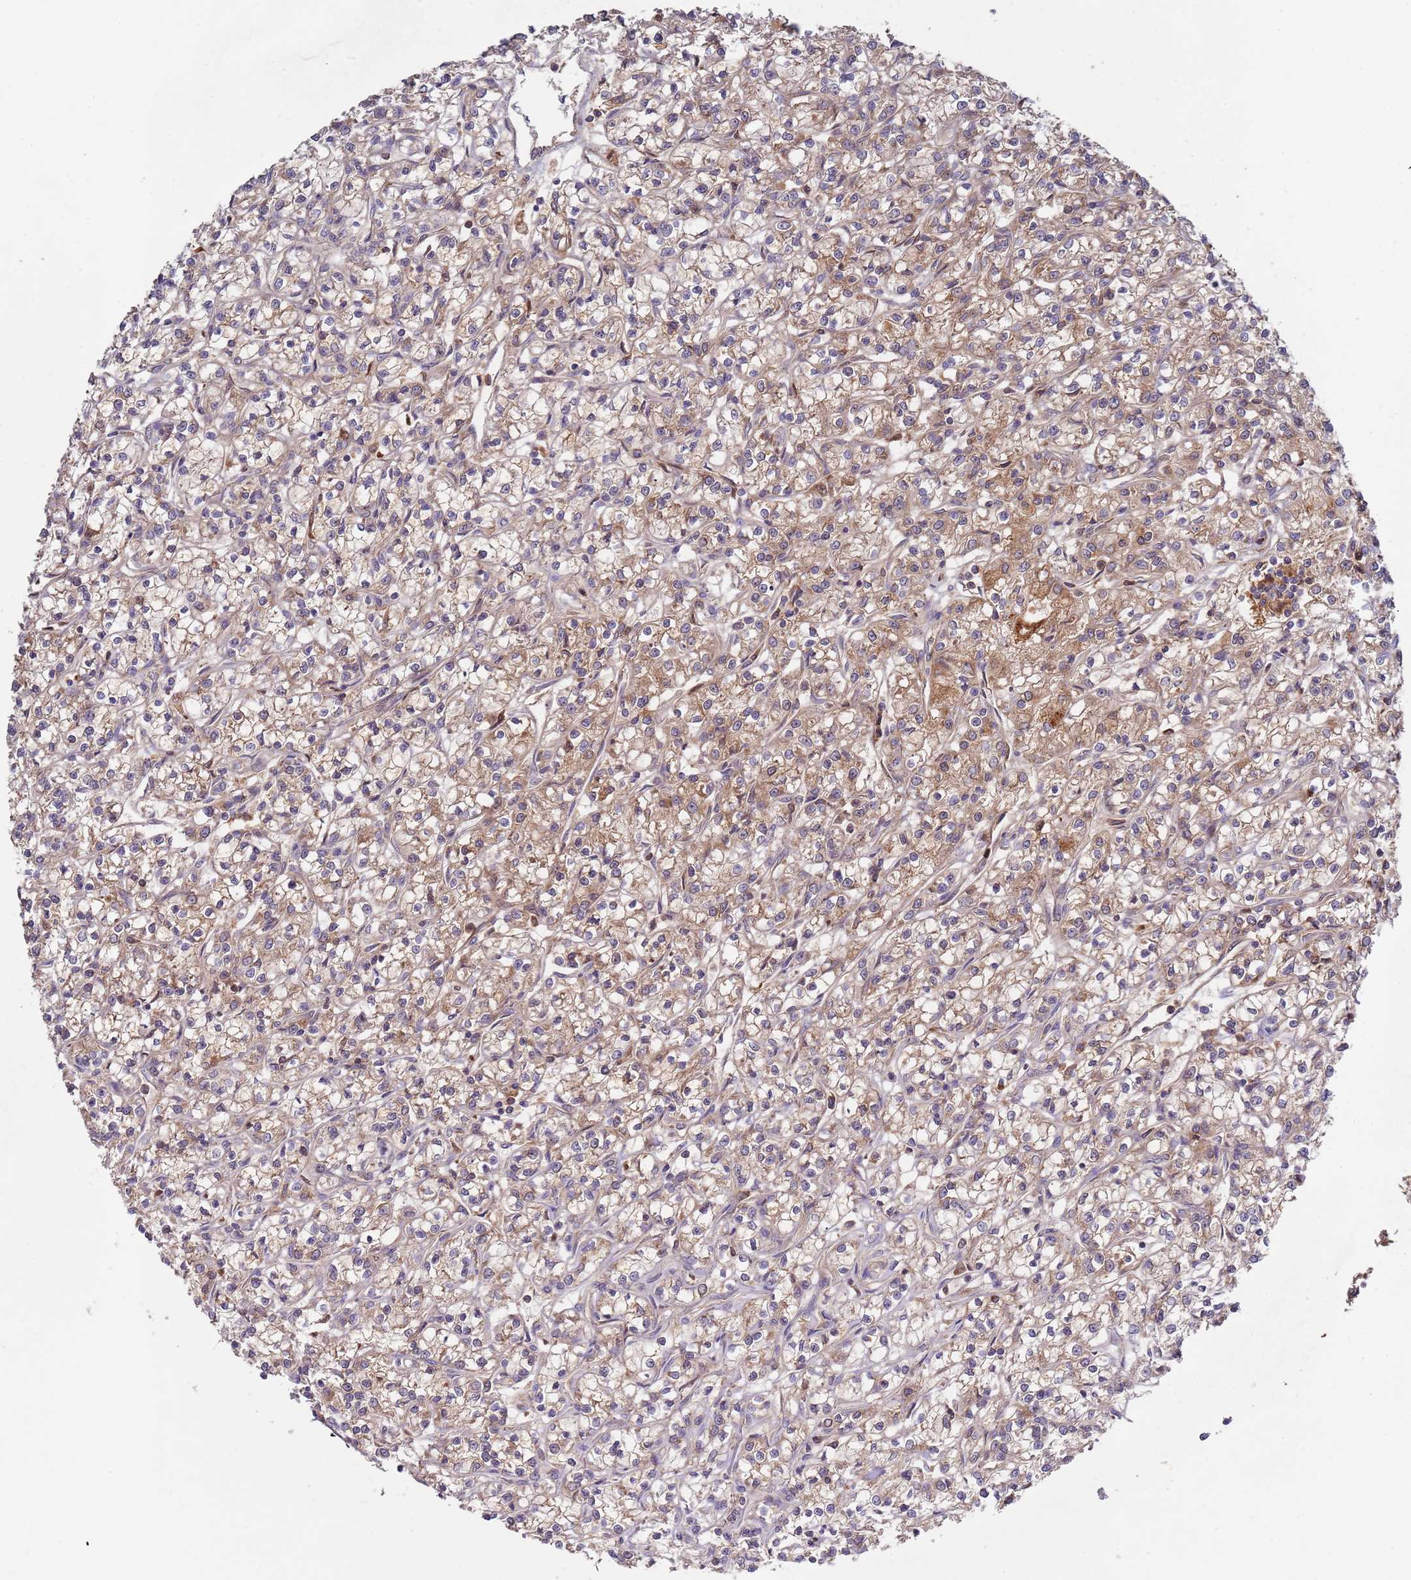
{"staining": {"intensity": "moderate", "quantity": ">75%", "location": "cytoplasmic/membranous"}, "tissue": "renal cancer", "cell_type": "Tumor cells", "image_type": "cancer", "snomed": [{"axis": "morphology", "description": "Adenocarcinoma, NOS"}, {"axis": "topography", "description": "Kidney"}], "caption": "A histopathology image of human renal cancer stained for a protein demonstrates moderate cytoplasmic/membranous brown staining in tumor cells.", "gene": "OR5A2", "patient": {"sex": "female", "age": 59}}